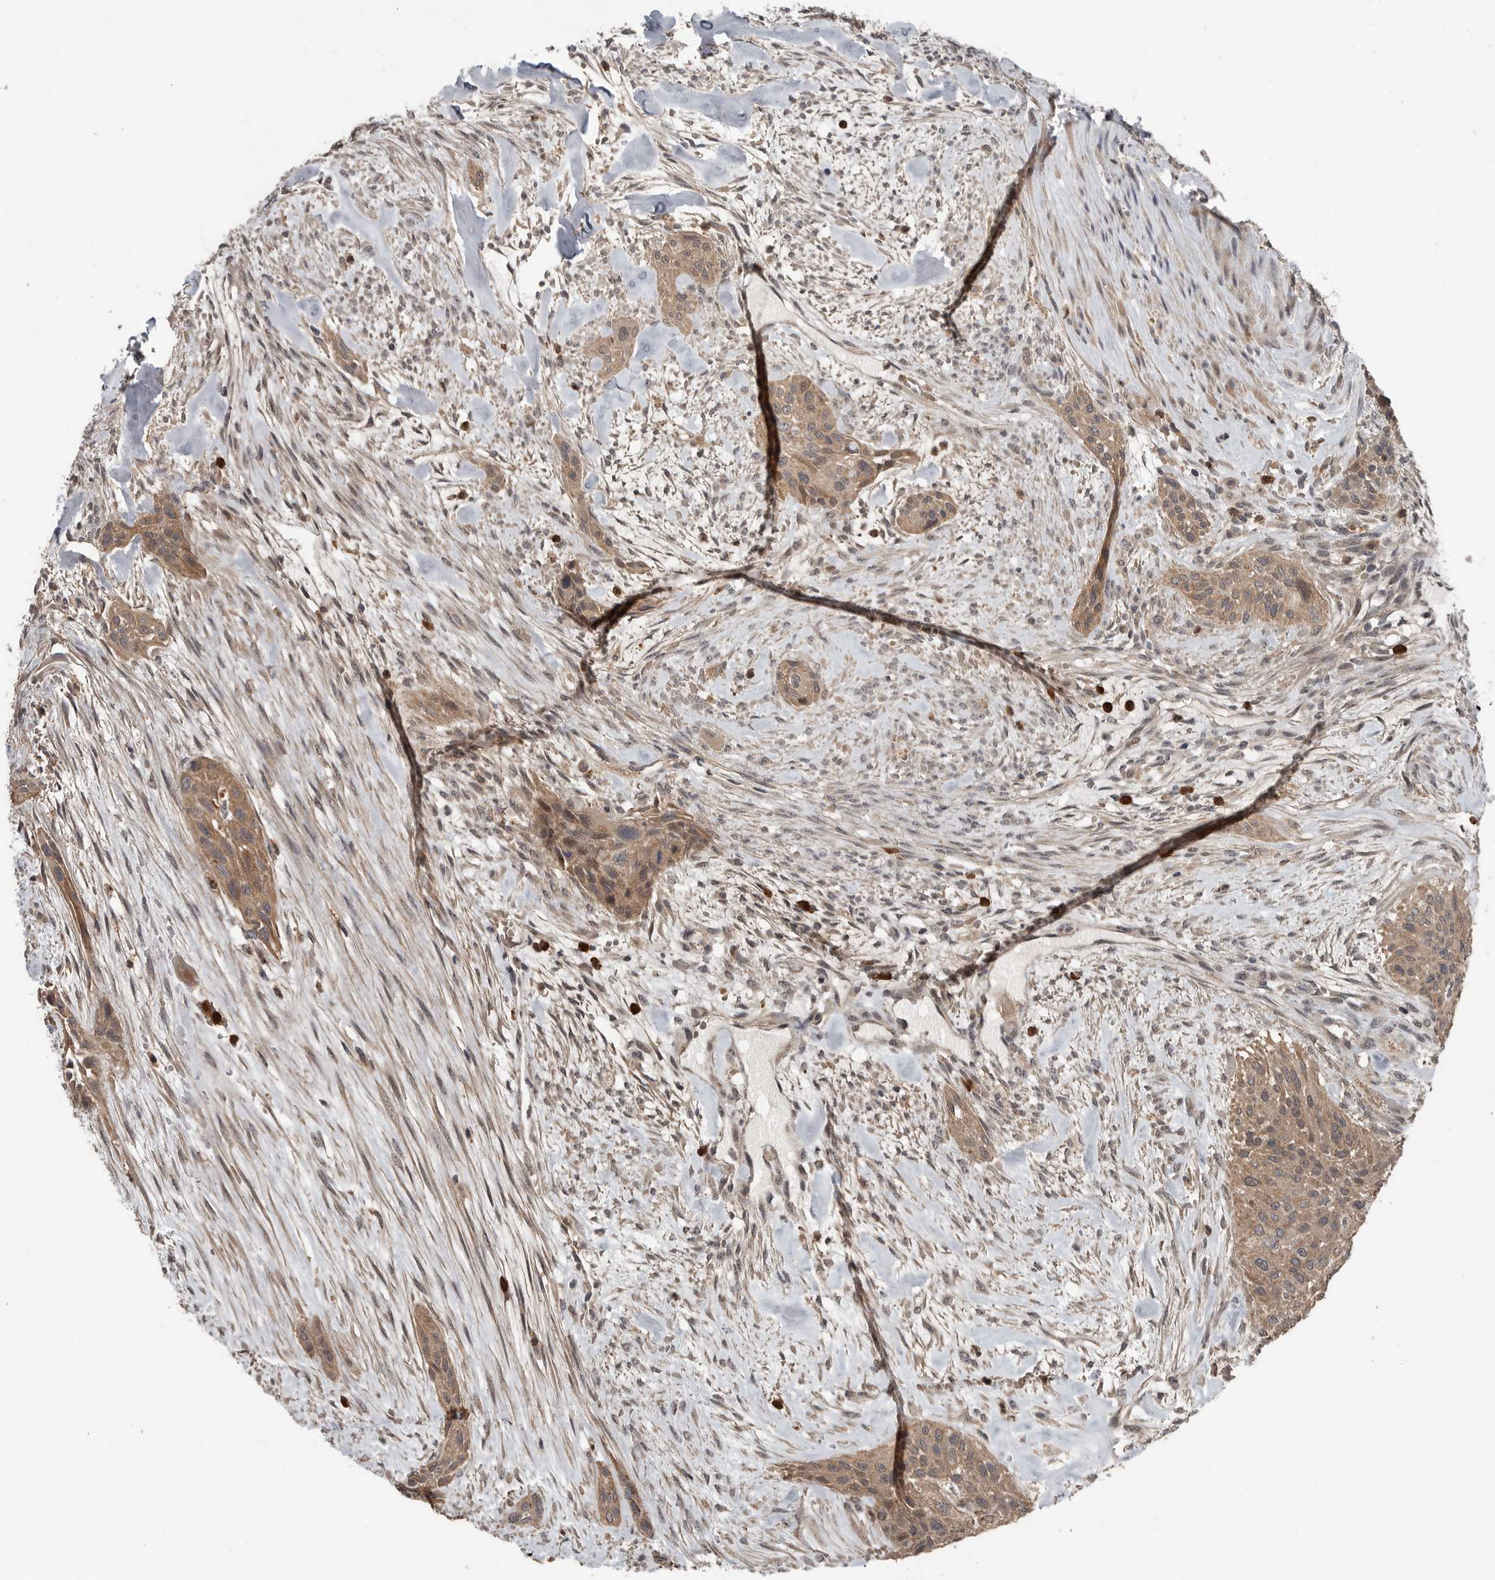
{"staining": {"intensity": "moderate", "quantity": ">75%", "location": "cytoplasmic/membranous"}, "tissue": "urothelial cancer", "cell_type": "Tumor cells", "image_type": "cancer", "snomed": [{"axis": "morphology", "description": "Urothelial carcinoma, High grade"}, {"axis": "topography", "description": "Urinary bladder"}], "caption": "Immunohistochemistry (IHC) image of human high-grade urothelial carcinoma stained for a protein (brown), which reveals medium levels of moderate cytoplasmic/membranous expression in about >75% of tumor cells.", "gene": "SCP2", "patient": {"sex": "male", "age": 35}}